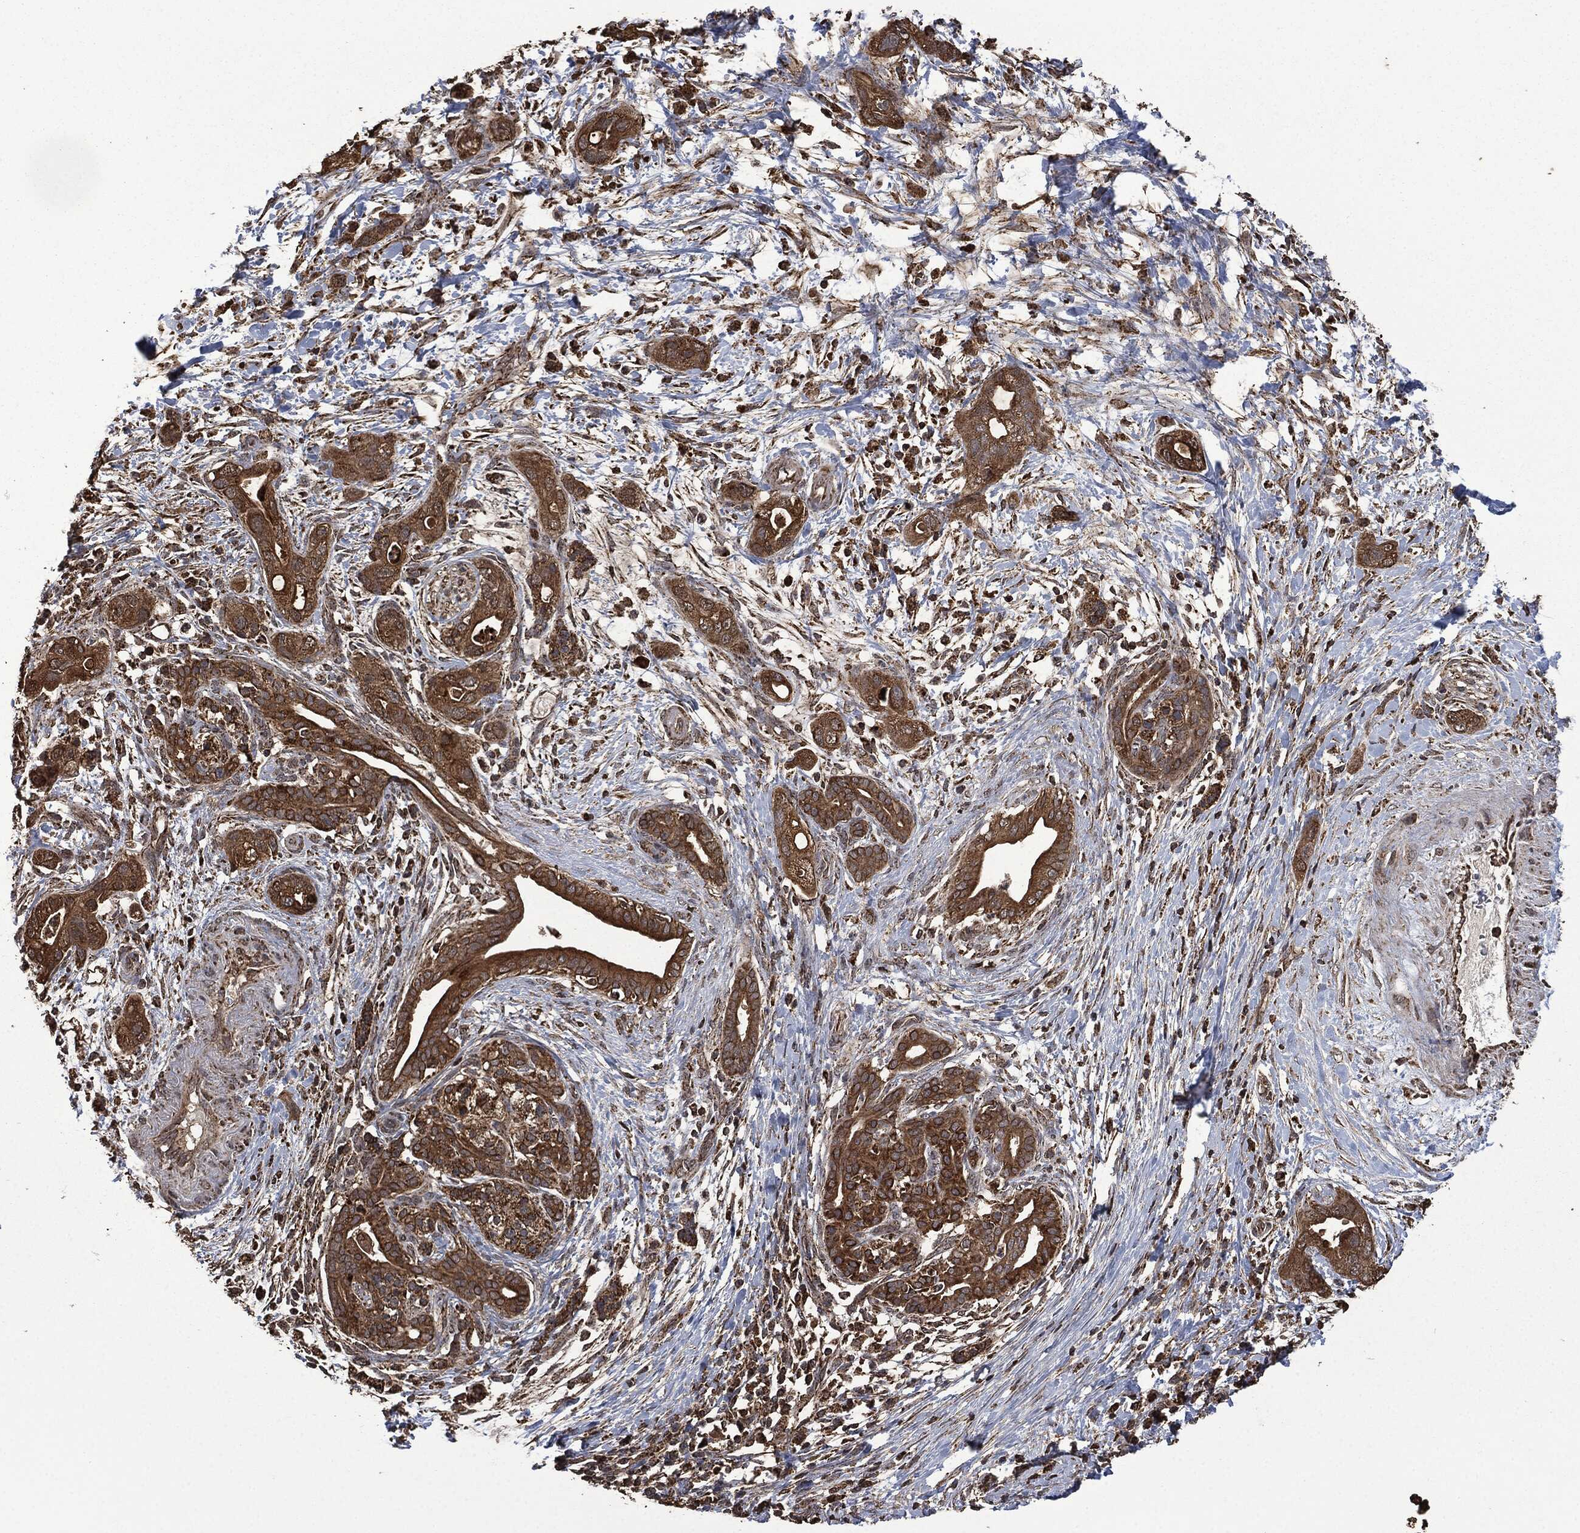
{"staining": {"intensity": "strong", "quantity": ">75%", "location": "cytoplasmic/membranous"}, "tissue": "pancreatic cancer", "cell_type": "Tumor cells", "image_type": "cancer", "snomed": [{"axis": "morphology", "description": "Adenocarcinoma, NOS"}, {"axis": "topography", "description": "Pancreas"}], "caption": "Immunohistochemical staining of human pancreatic cancer displays high levels of strong cytoplasmic/membranous protein positivity in approximately >75% of tumor cells.", "gene": "LIG3", "patient": {"sex": "male", "age": 44}}